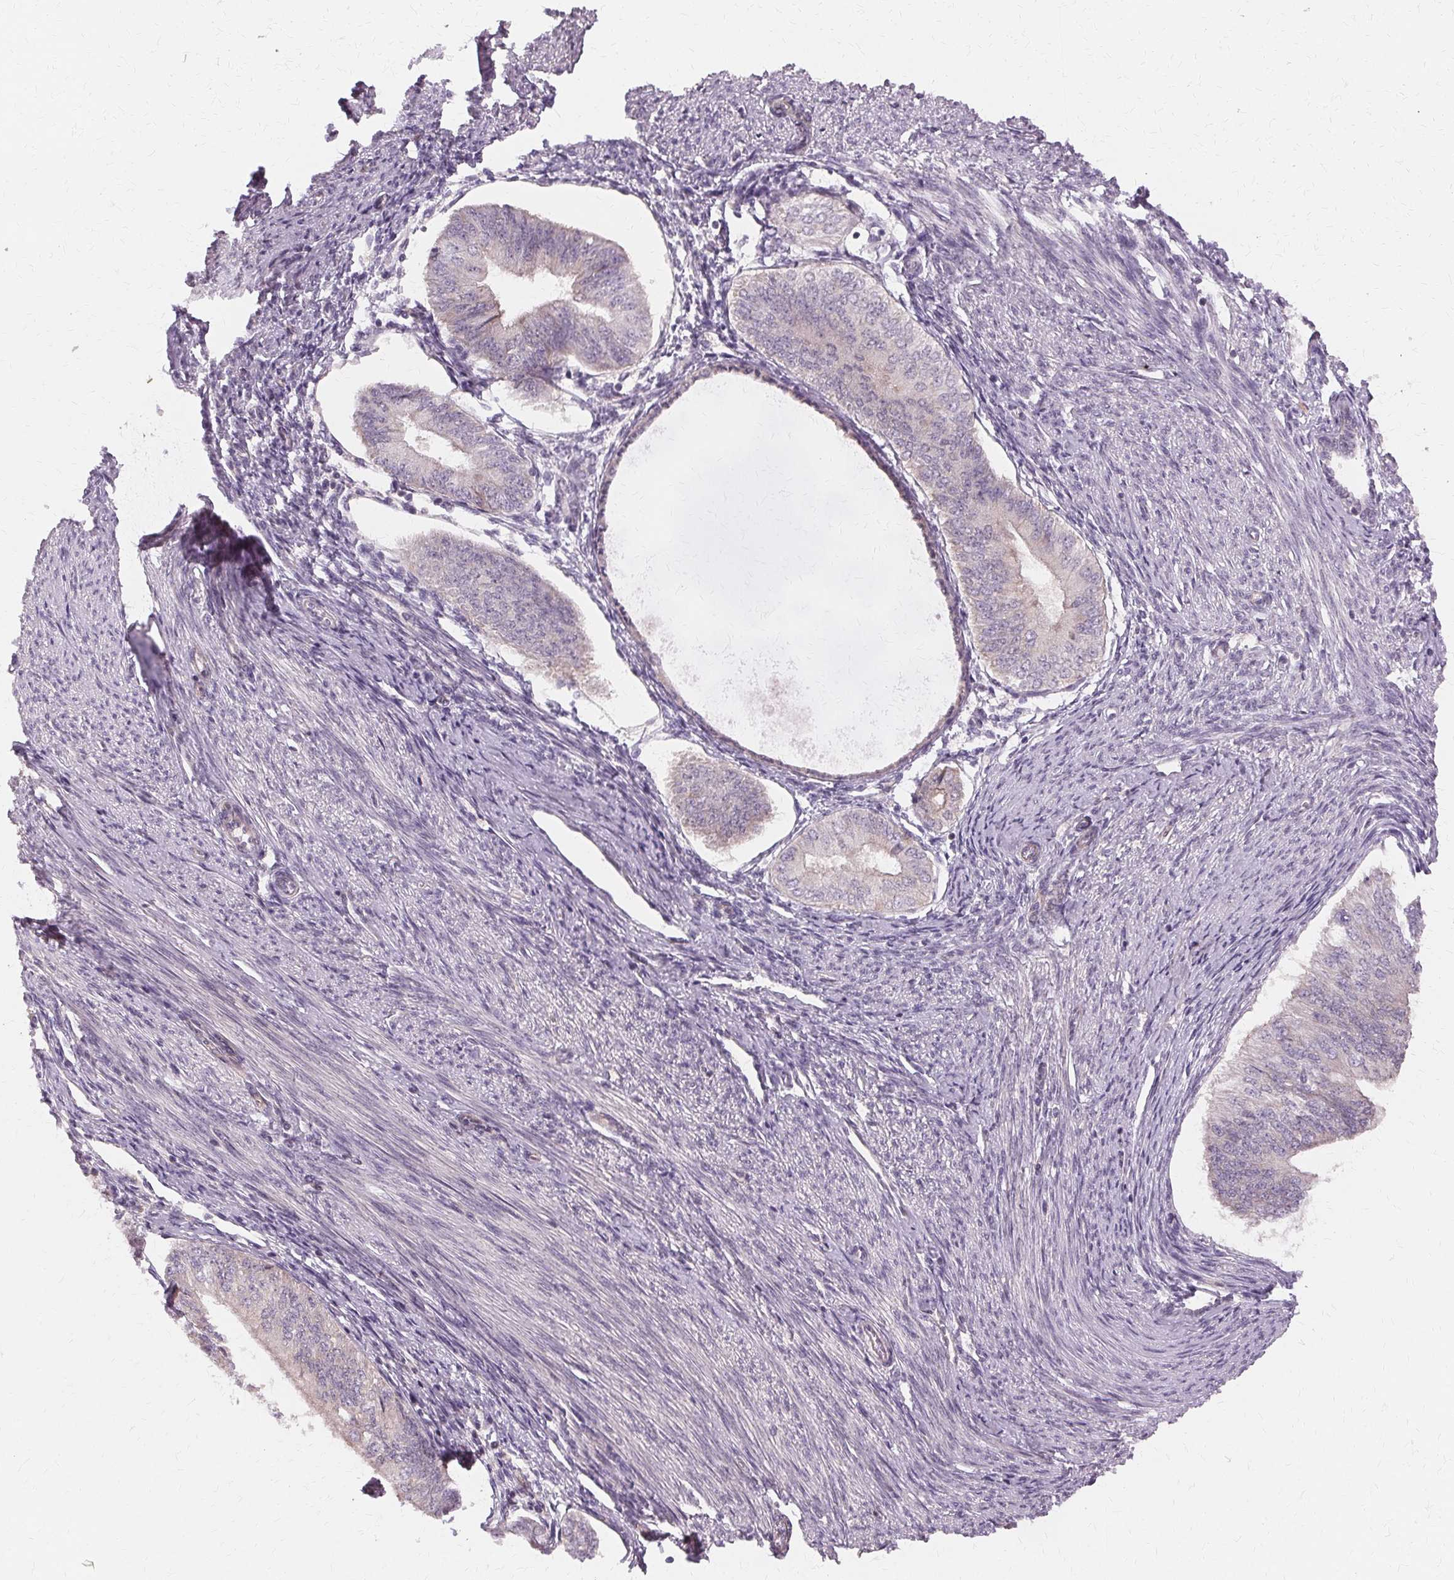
{"staining": {"intensity": "negative", "quantity": "none", "location": "none"}, "tissue": "endometrial cancer", "cell_type": "Tumor cells", "image_type": "cancer", "snomed": [{"axis": "morphology", "description": "Adenocarcinoma, NOS"}, {"axis": "topography", "description": "Endometrium"}], "caption": "Immunohistochemistry (IHC) image of neoplastic tissue: human endometrial cancer (adenocarcinoma) stained with DAB displays no significant protein positivity in tumor cells.", "gene": "USP8", "patient": {"sex": "female", "age": 58}}